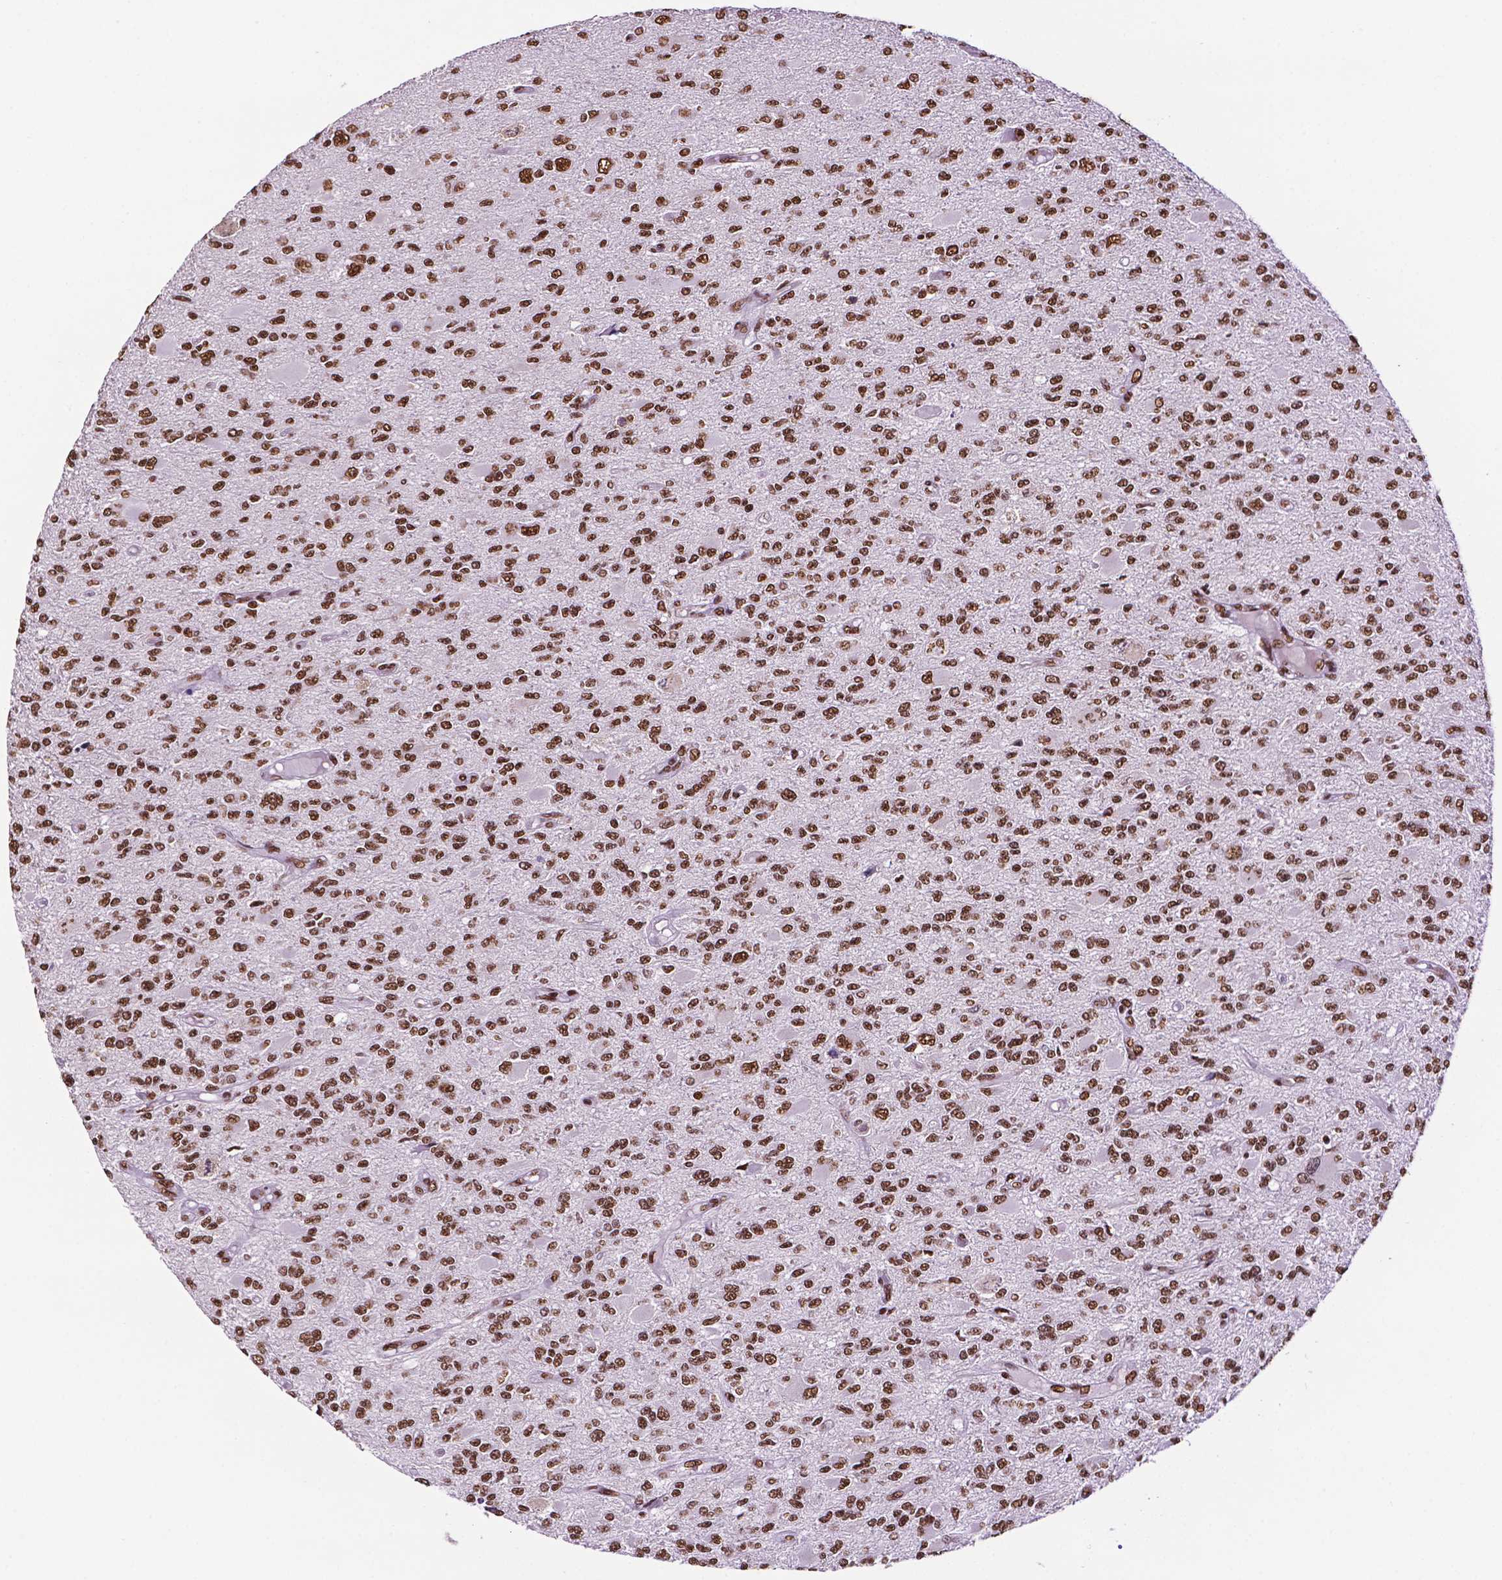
{"staining": {"intensity": "strong", "quantity": ">75%", "location": "nuclear"}, "tissue": "glioma", "cell_type": "Tumor cells", "image_type": "cancer", "snomed": [{"axis": "morphology", "description": "Glioma, malignant, High grade"}, {"axis": "topography", "description": "Brain"}], "caption": "Immunohistochemical staining of human malignant glioma (high-grade) displays high levels of strong nuclear protein positivity in approximately >75% of tumor cells.", "gene": "CCAR2", "patient": {"sex": "female", "age": 63}}